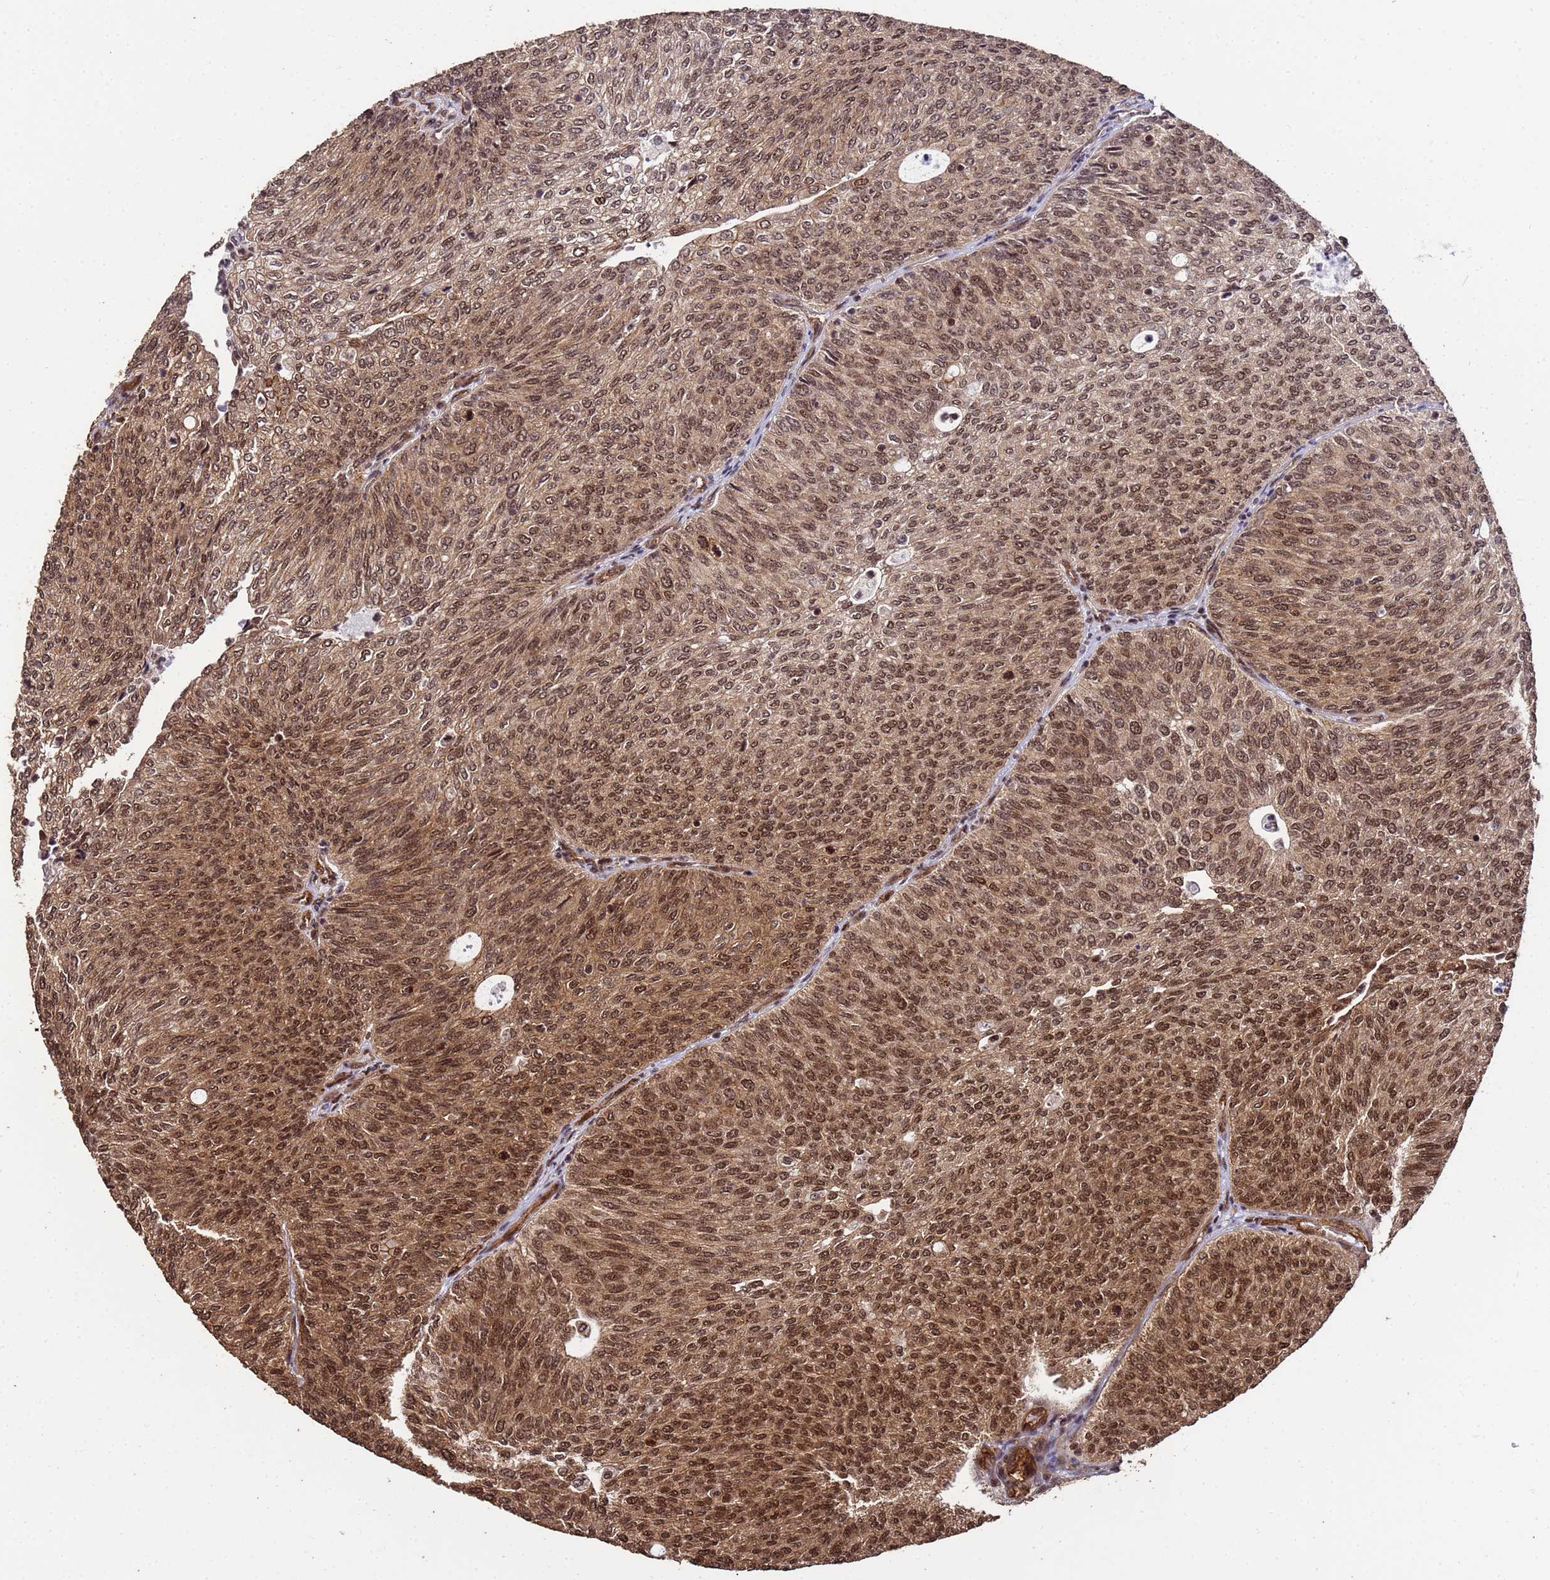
{"staining": {"intensity": "moderate", "quantity": ">75%", "location": "cytoplasmic/membranous,nuclear"}, "tissue": "urothelial cancer", "cell_type": "Tumor cells", "image_type": "cancer", "snomed": [{"axis": "morphology", "description": "Urothelial carcinoma, Low grade"}, {"axis": "topography", "description": "Urinary bladder"}], "caption": "Urothelial carcinoma (low-grade) stained for a protein (brown) displays moderate cytoplasmic/membranous and nuclear positive positivity in about >75% of tumor cells.", "gene": "SYF2", "patient": {"sex": "female", "age": 79}}